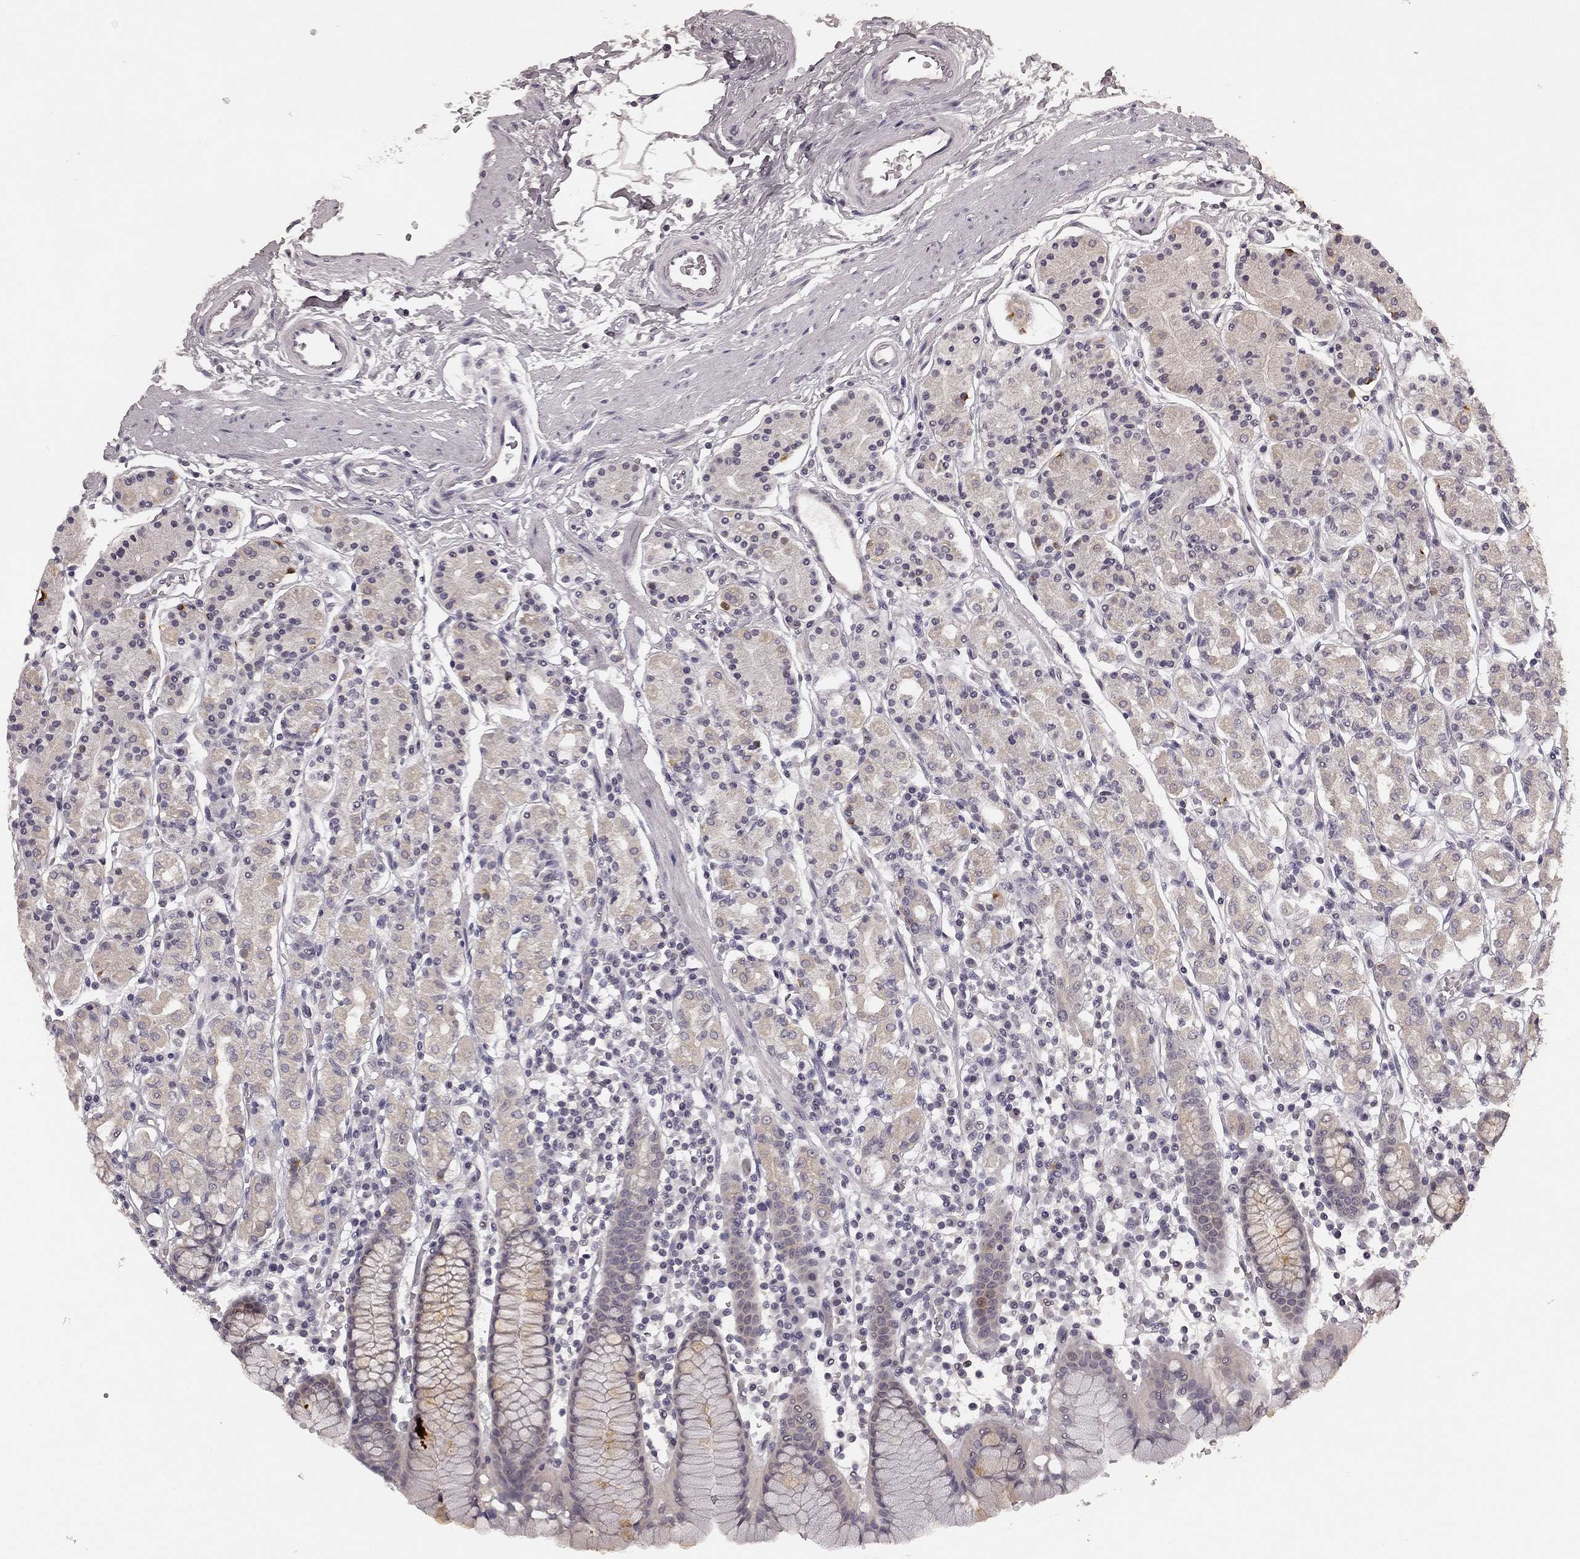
{"staining": {"intensity": "strong", "quantity": "<25%", "location": "cytoplasmic/membranous"}, "tissue": "stomach", "cell_type": "Glandular cells", "image_type": "normal", "snomed": [{"axis": "morphology", "description": "Normal tissue, NOS"}, {"axis": "topography", "description": "Stomach, upper"}, {"axis": "topography", "description": "Stomach"}], "caption": "Immunohistochemistry photomicrograph of normal stomach stained for a protein (brown), which exhibits medium levels of strong cytoplasmic/membranous expression in about <25% of glandular cells.", "gene": "HCN4", "patient": {"sex": "male", "age": 62}}